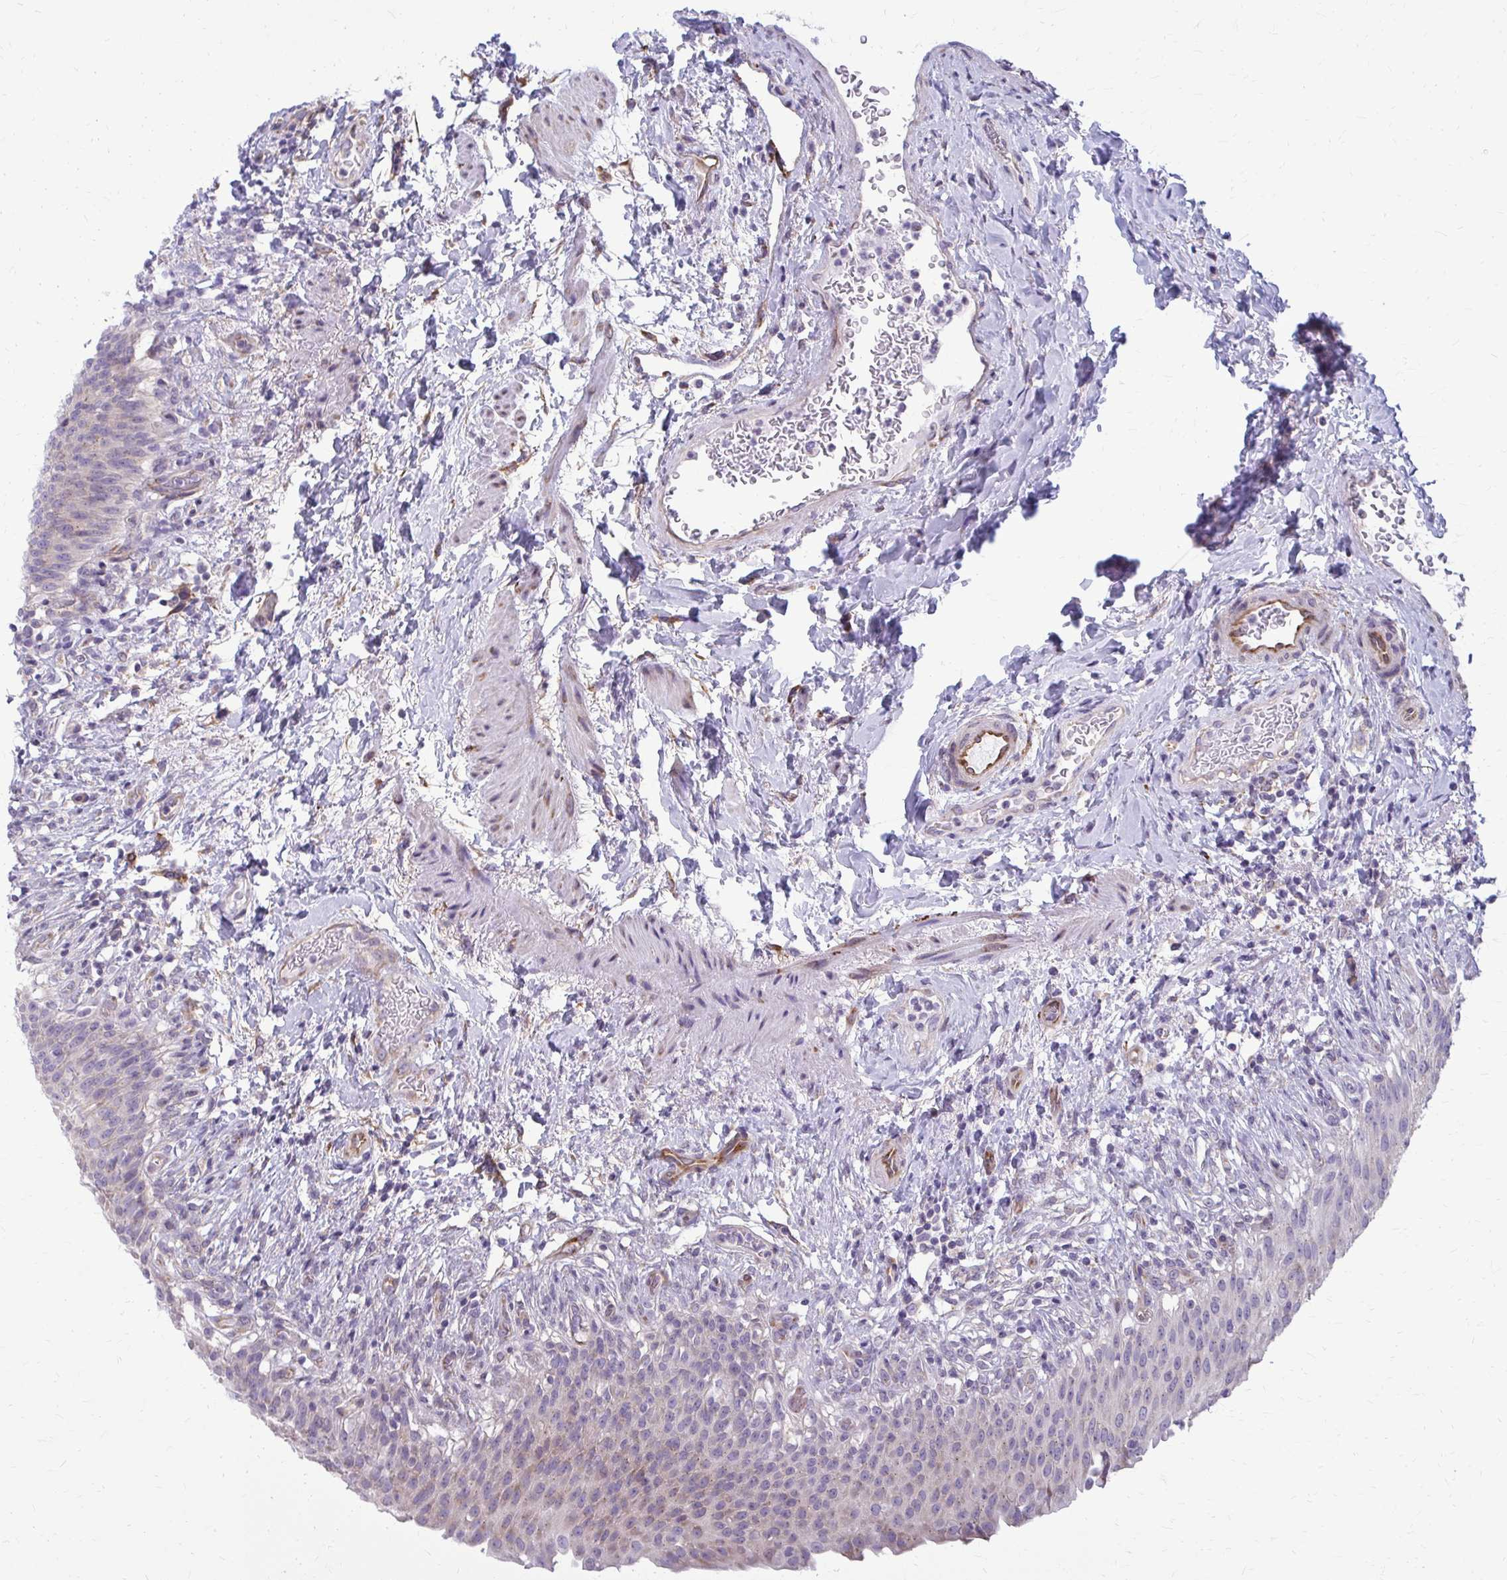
{"staining": {"intensity": "weak", "quantity": "<25%", "location": "cytoplasmic/membranous"}, "tissue": "urinary bladder", "cell_type": "Urothelial cells", "image_type": "normal", "snomed": [{"axis": "morphology", "description": "Normal tissue, NOS"}, {"axis": "topography", "description": "Urinary bladder"}, {"axis": "topography", "description": "Peripheral nerve tissue"}], "caption": "An IHC histopathology image of benign urinary bladder is shown. There is no staining in urothelial cells of urinary bladder.", "gene": "DEPP1", "patient": {"sex": "female", "age": 60}}